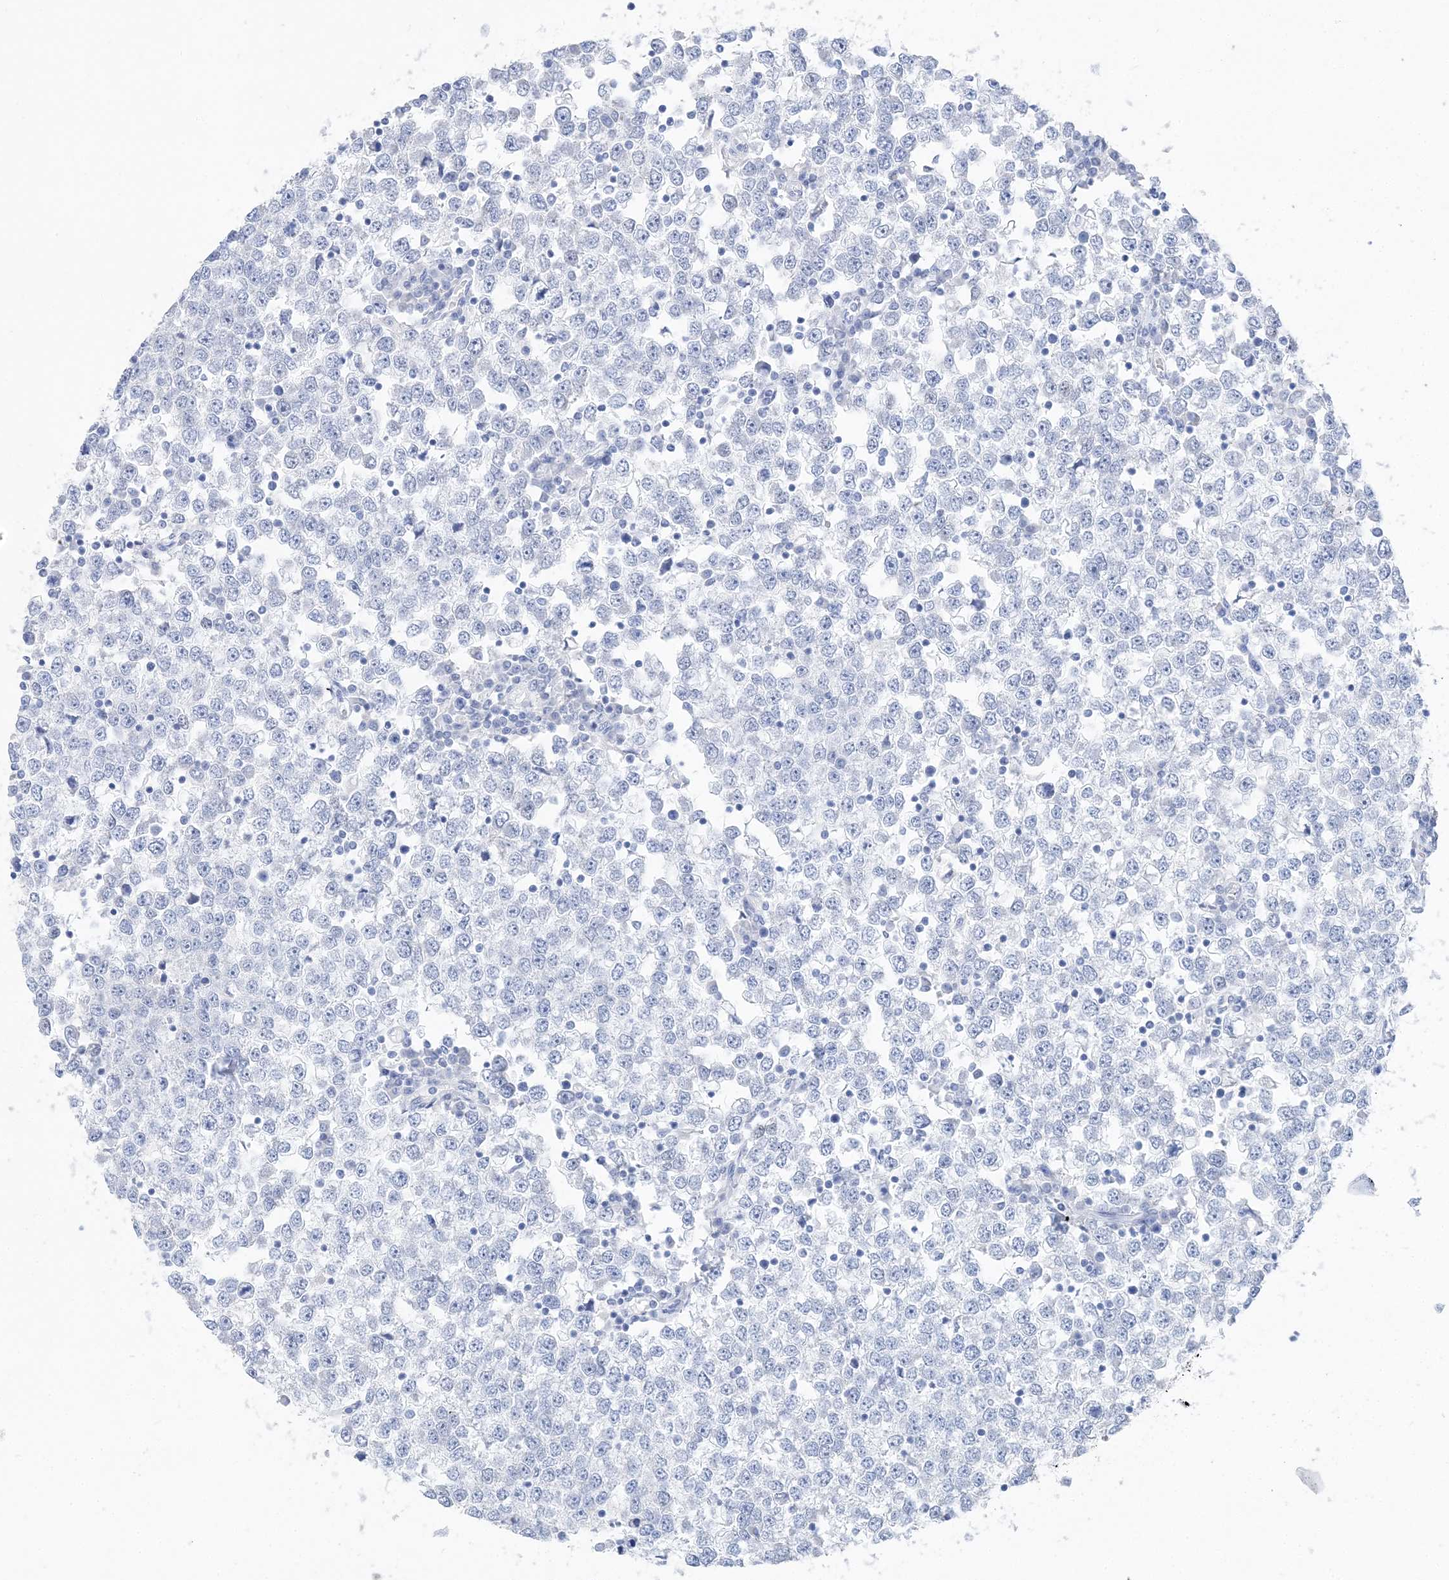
{"staining": {"intensity": "negative", "quantity": "none", "location": "none"}, "tissue": "testis cancer", "cell_type": "Tumor cells", "image_type": "cancer", "snomed": [{"axis": "morphology", "description": "Seminoma, NOS"}, {"axis": "topography", "description": "Testis"}], "caption": "High magnification brightfield microscopy of seminoma (testis) stained with DAB (3,3'-diaminobenzidine) (brown) and counterstained with hematoxylin (blue): tumor cells show no significant expression. (Immunohistochemistry (ihc), brightfield microscopy, high magnification).", "gene": "TSPYL6", "patient": {"sex": "male", "age": 65}}